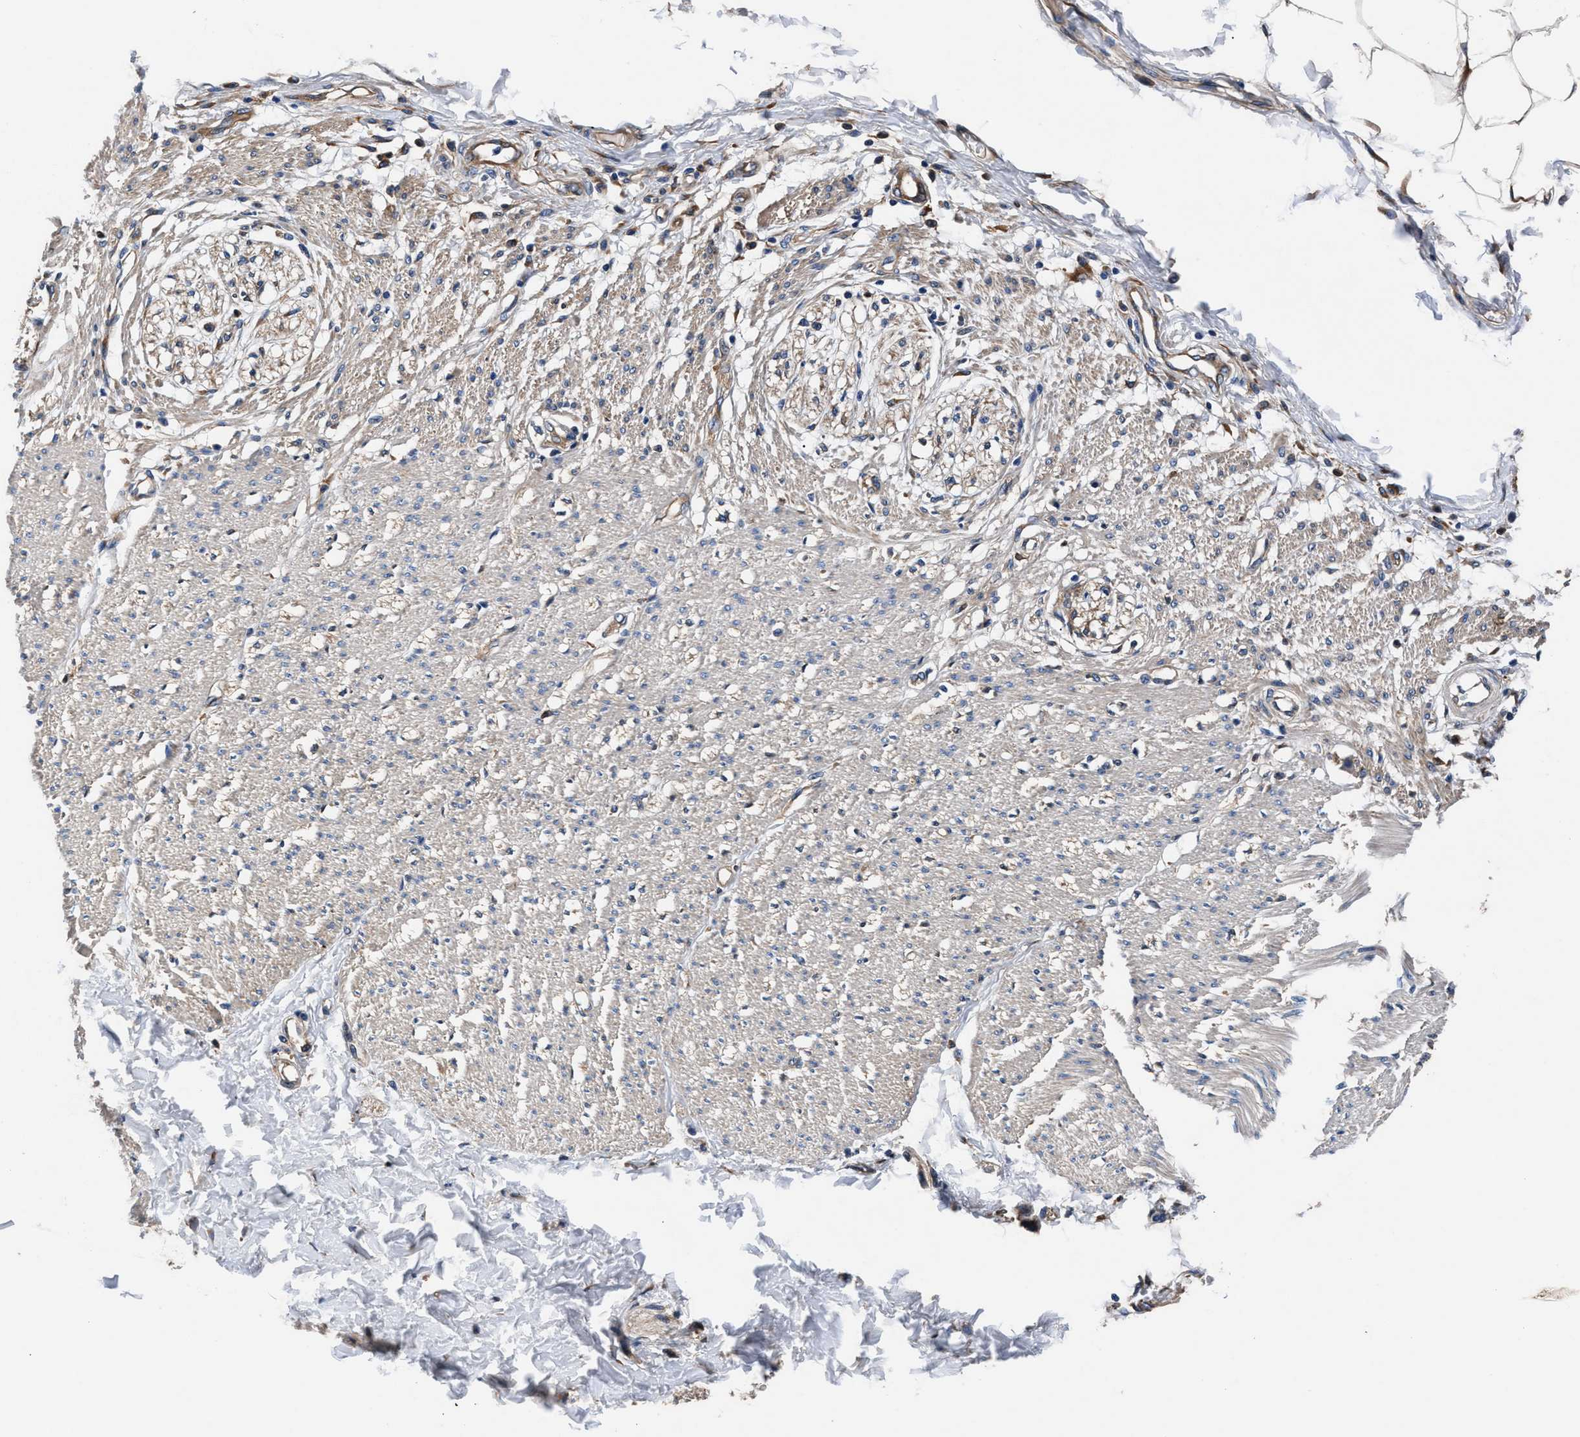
{"staining": {"intensity": "moderate", "quantity": "<25%", "location": "cytoplasmic/membranous"}, "tissue": "smooth muscle", "cell_type": "Smooth muscle cells", "image_type": "normal", "snomed": [{"axis": "morphology", "description": "Normal tissue, NOS"}, {"axis": "morphology", "description": "Adenocarcinoma, NOS"}, {"axis": "topography", "description": "Colon"}, {"axis": "topography", "description": "Peripheral nerve tissue"}], "caption": "Protein staining of normal smooth muscle reveals moderate cytoplasmic/membranous positivity in about <25% of smooth muscle cells. Using DAB (brown) and hematoxylin (blue) stains, captured at high magnification using brightfield microscopy.", "gene": "SH3GL1", "patient": {"sex": "male", "age": 14}}